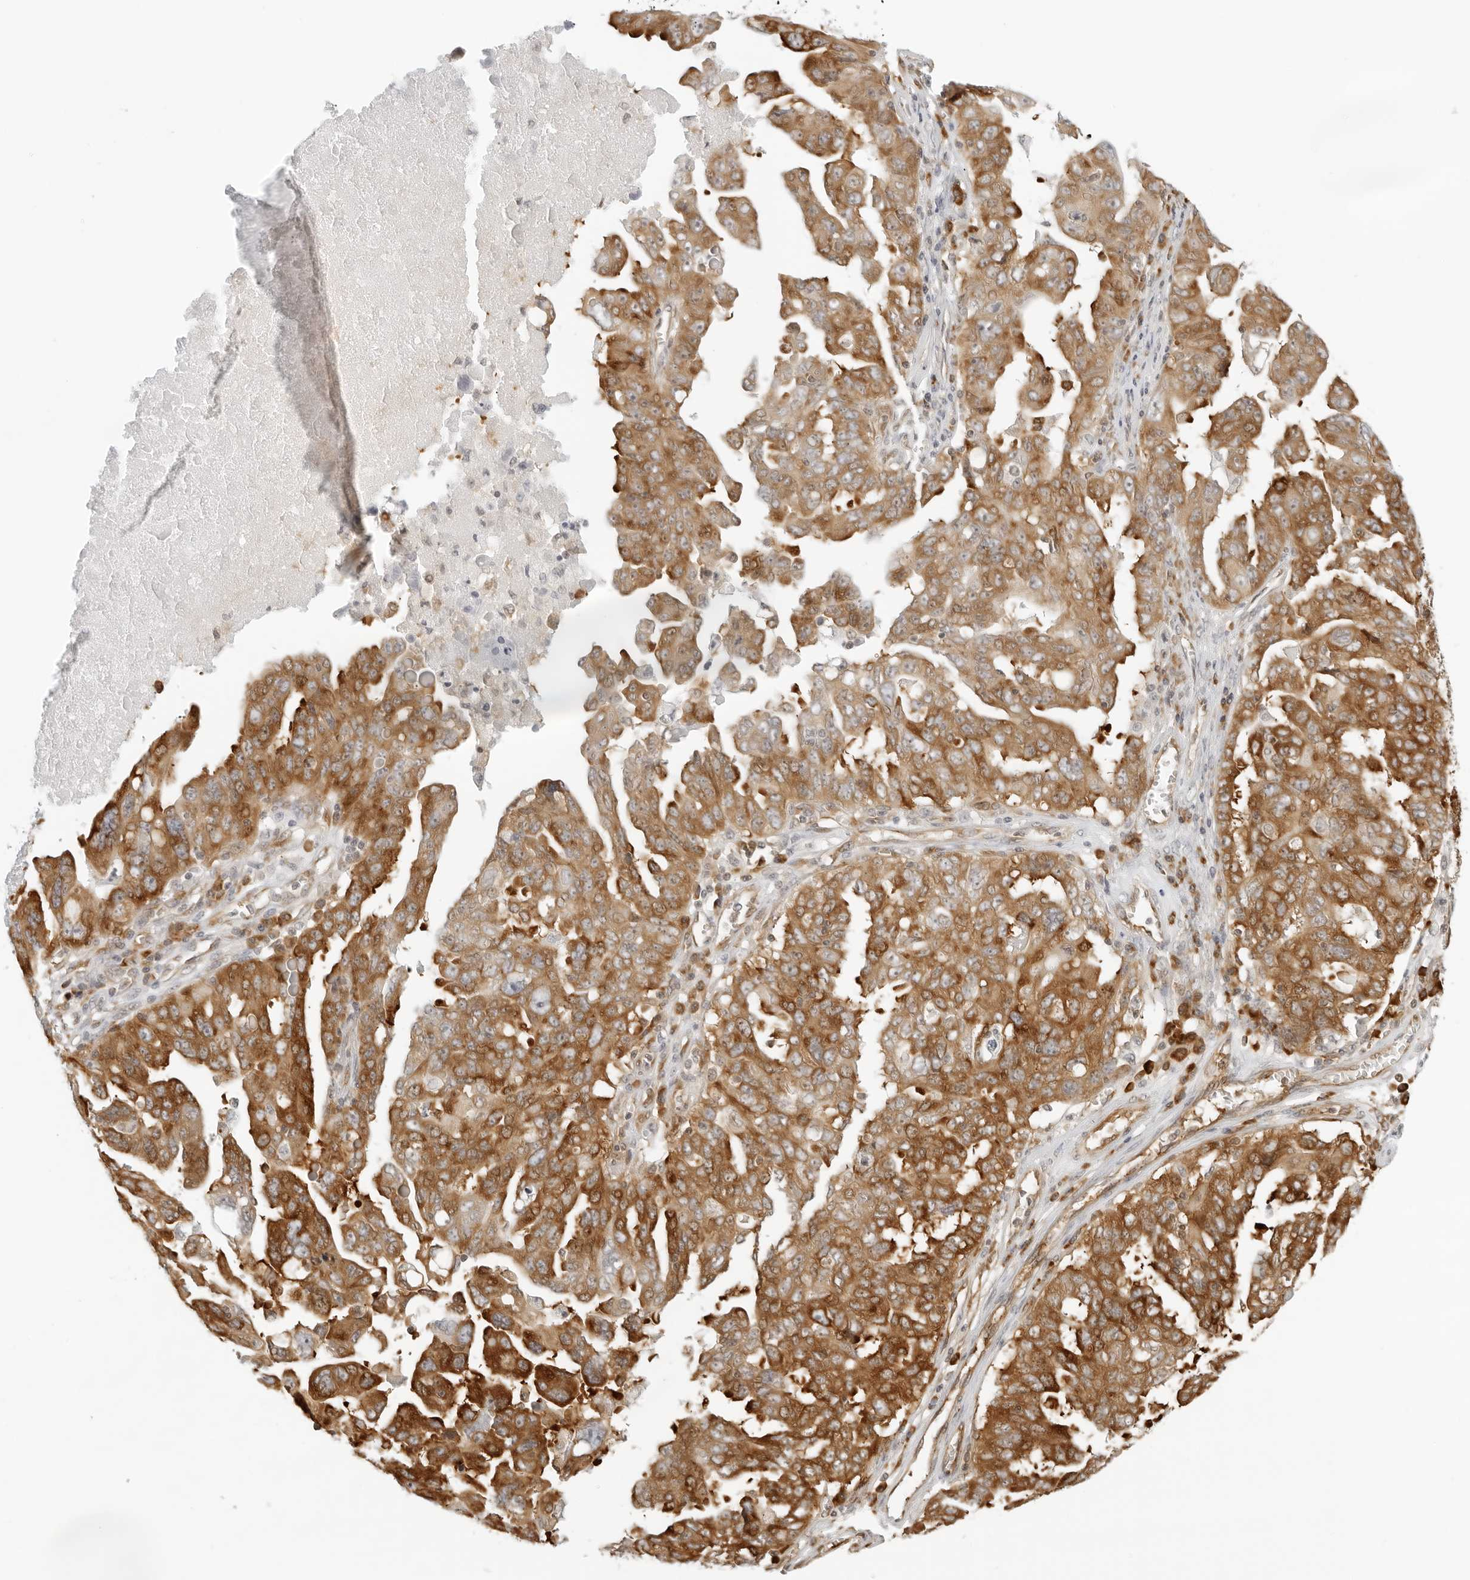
{"staining": {"intensity": "strong", "quantity": ">75%", "location": "cytoplasmic/membranous"}, "tissue": "ovarian cancer", "cell_type": "Tumor cells", "image_type": "cancer", "snomed": [{"axis": "morphology", "description": "Carcinoma, endometroid"}, {"axis": "topography", "description": "Ovary"}], "caption": "Immunohistochemistry of ovarian cancer (endometroid carcinoma) shows high levels of strong cytoplasmic/membranous staining in about >75% of tumor cells.", "gene": "EIF4G1", "patient": {"sex": "female", "age": 62}}